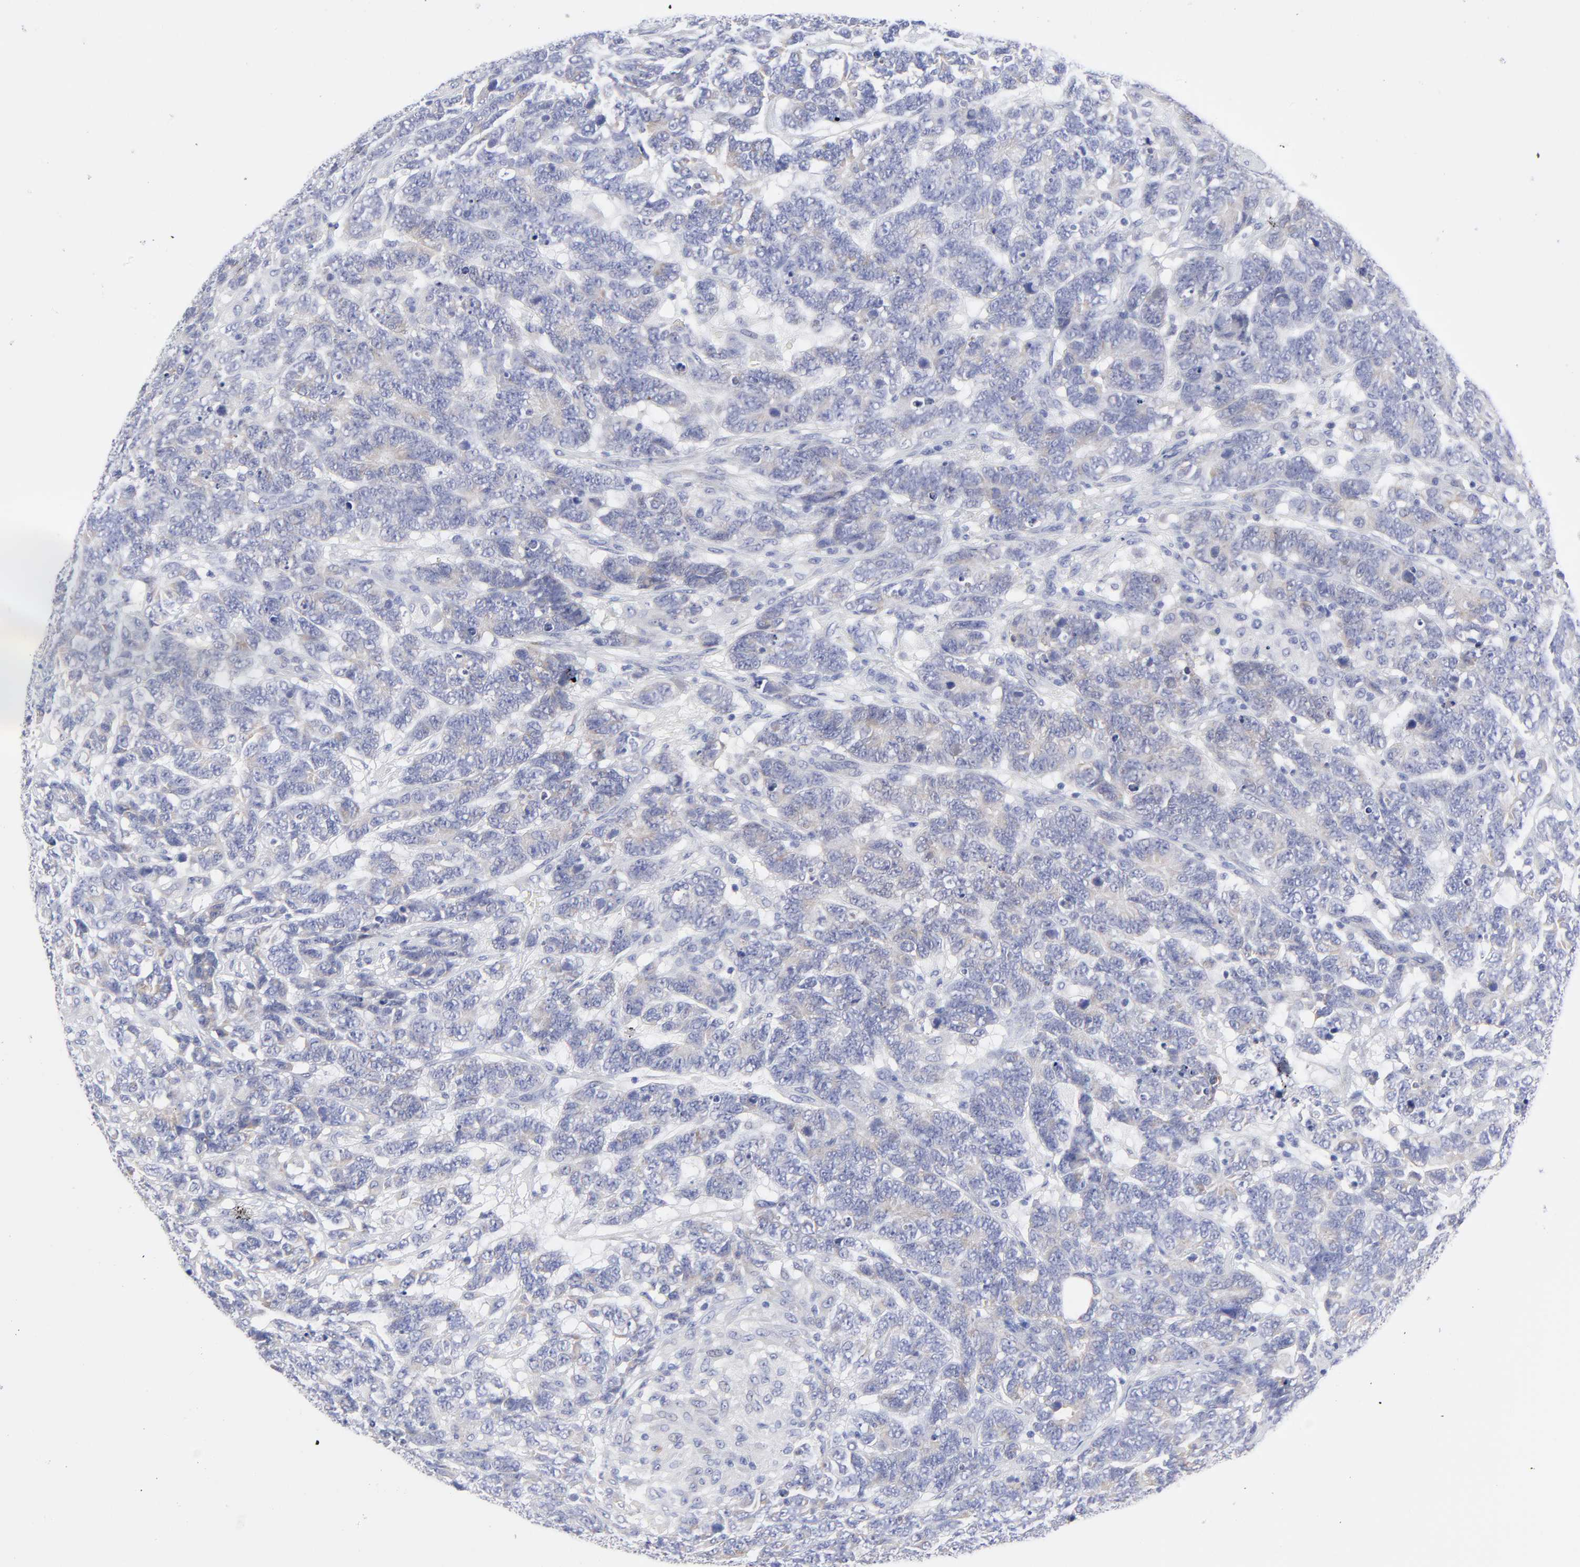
{"staining": {"intensity": "negative", "quantity": "none", "location": "none"}, "tissue": "testis cancer", "cell_type": "Tumor cells", "image_type": "cancer", "snomed": [{"axis": "morphology", "description": "Carcinoma, Embryonal, NOS"}, {"axis": "topography", "description": "Testis"}], "caption": "The immunohistochemistry micrograph has no significant staining in tumor cells of embryonal carcinoma (testis) tissue.", "gene": "DUSP9", "patient": {"sex": "male", "age": 26}}